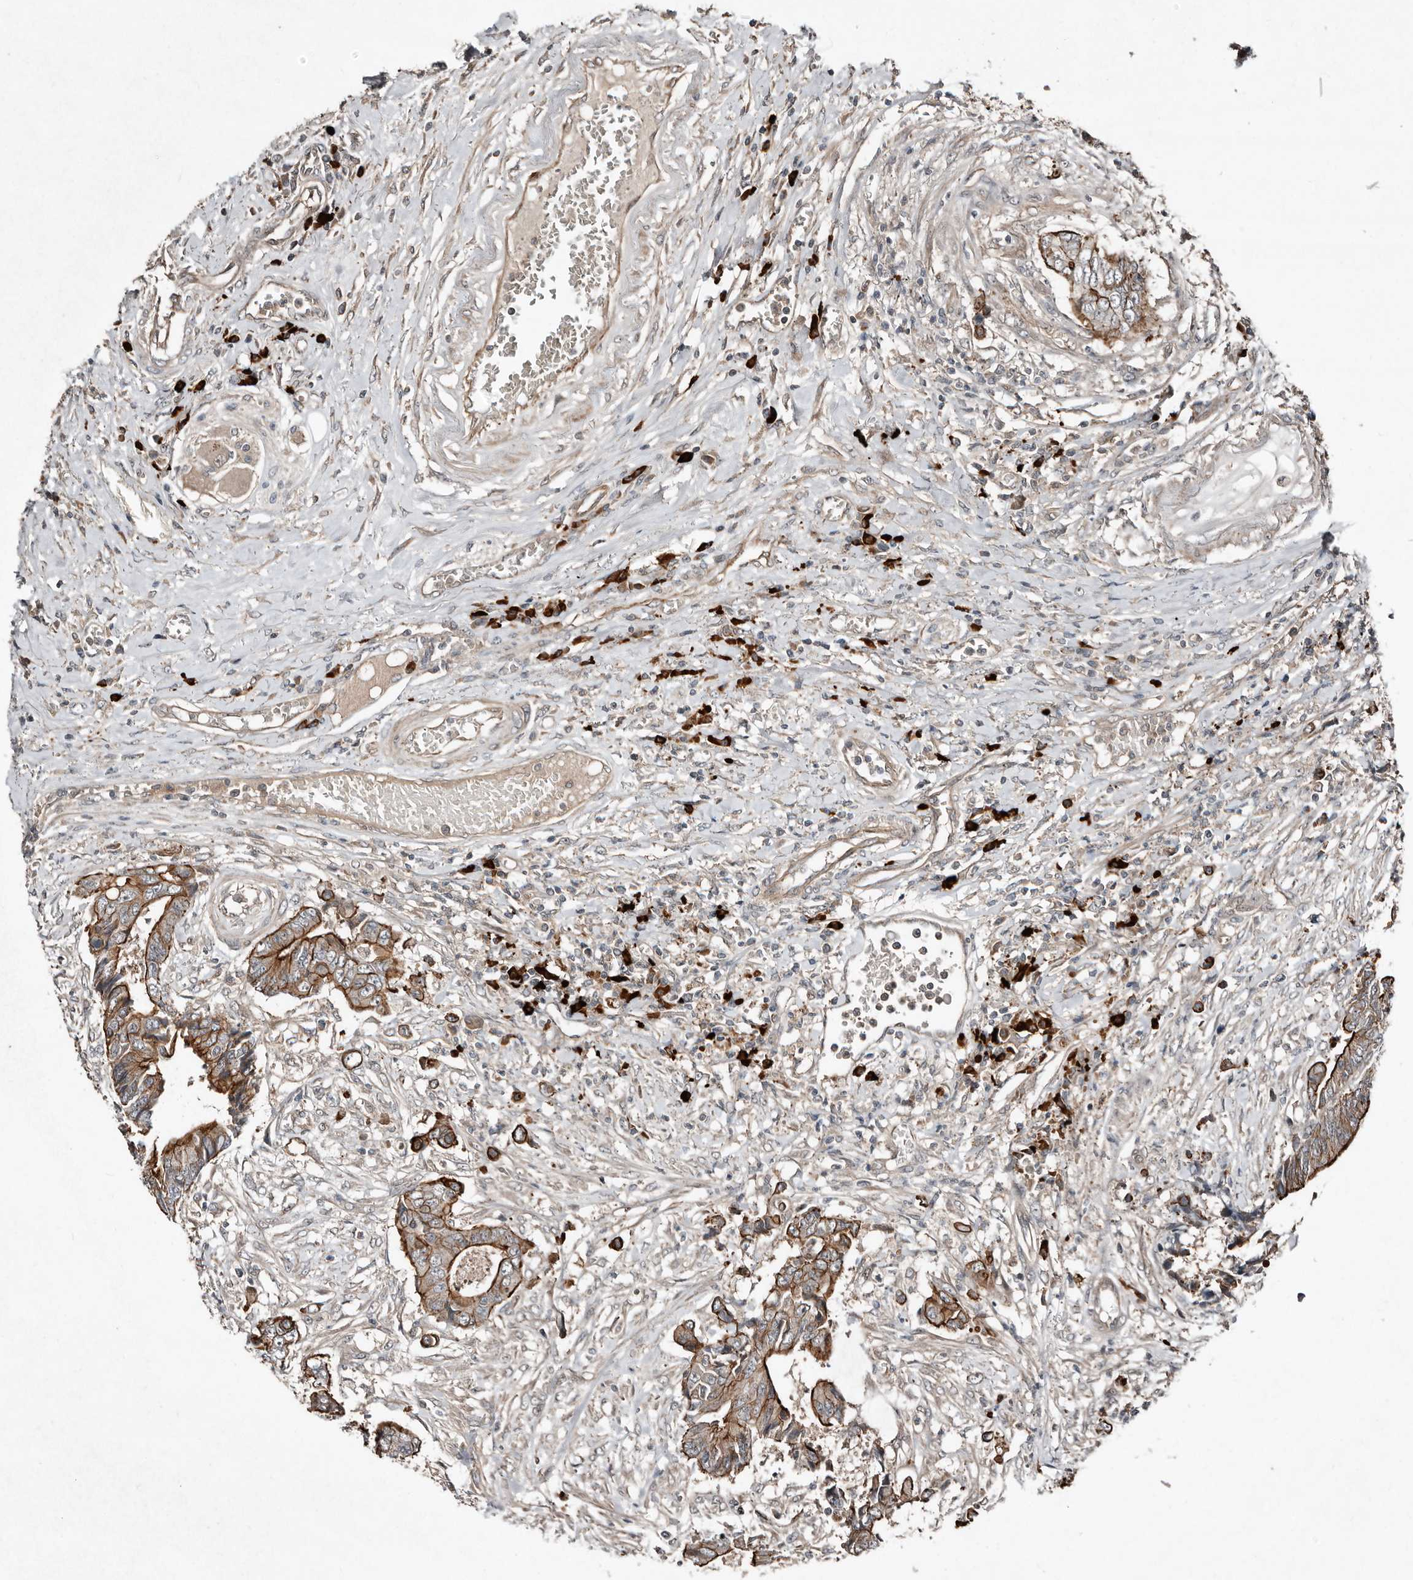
{"staining": {"intensity": "strong", "quantity": "25%-75%", "location": "cytoplasmic/membranous"}, "tissue": "colorectal cancer", "cell_type": "Tumor cells", "image_type": "cancer", "snomed": [{"axis": "morphology", "description": "Adenocarcinoma, NOS"}, {"axis": "topography", "description": "Rectum"}], "caption": "Immunohistochemical staining of human colorectal cancer exhibits high levels of strong cytoplasmic/membranous protein positivity in approximately 25%-75% of tumor cells. (IHC, brightfield microscopy, high magnification).", "gene": "TEAD3", "patient": {"sex": "male", "age": 84}}